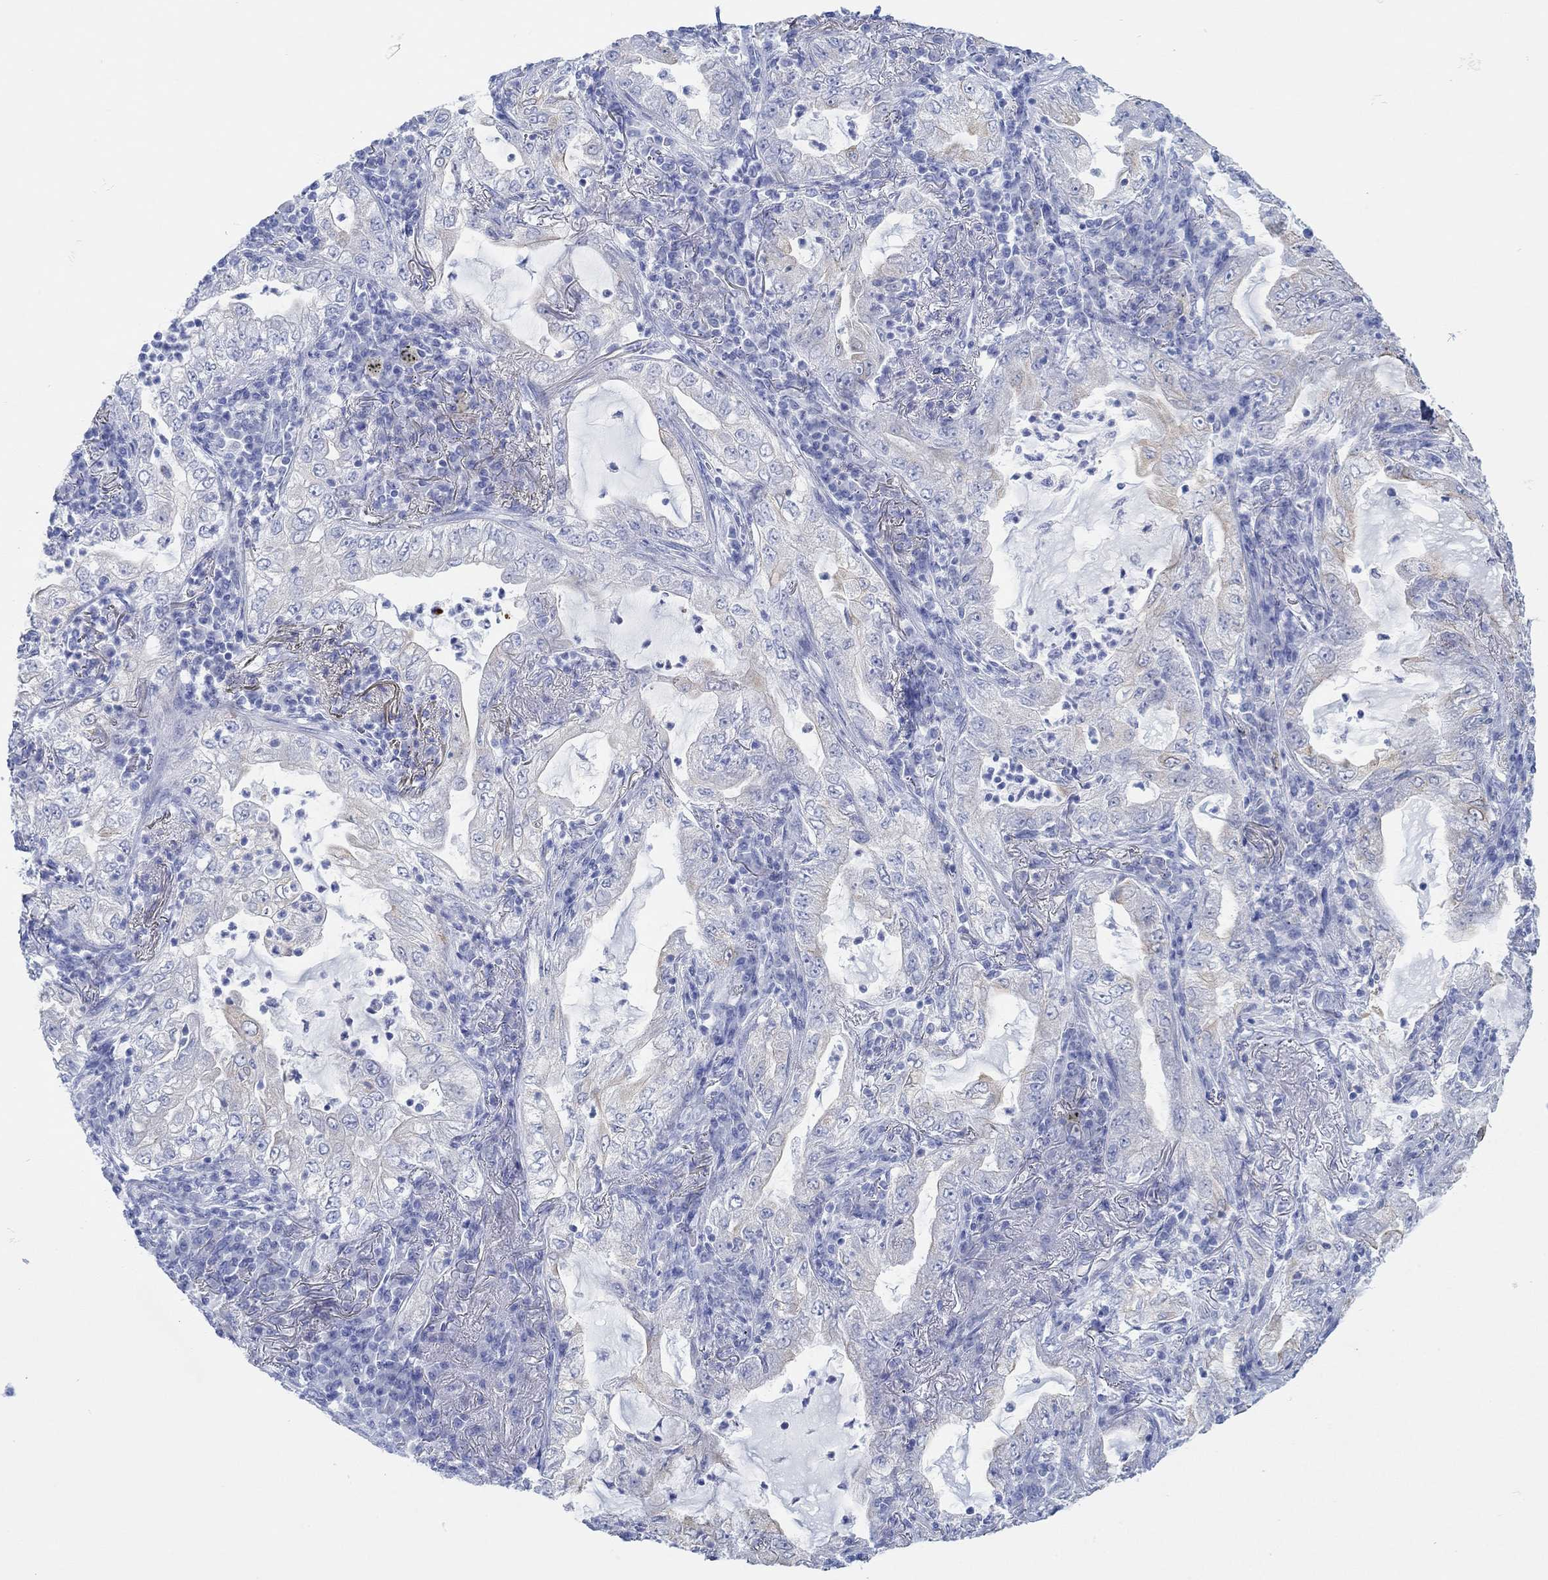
{"staining": {"intensity": "negative", "quantity": "none", "location": "none"}, "tissue": "lung cancer", "cell_type": "Tumor cells", "image_type": "cancer", "snomed": [{"axis": "morphology", "description": "Adenocarcinoma, NOS"}, {"axis": "topography", "description": "Lung"}], "caption": "Image shows no protein expression in tumor cells of lung cancer tissue. (DAB (3,3'-diaminobenzidine) IHC visualized using brightfield microscopy, high magnification).", "gene": "AK8", "patient": {"sex": "female", "age": 73}}